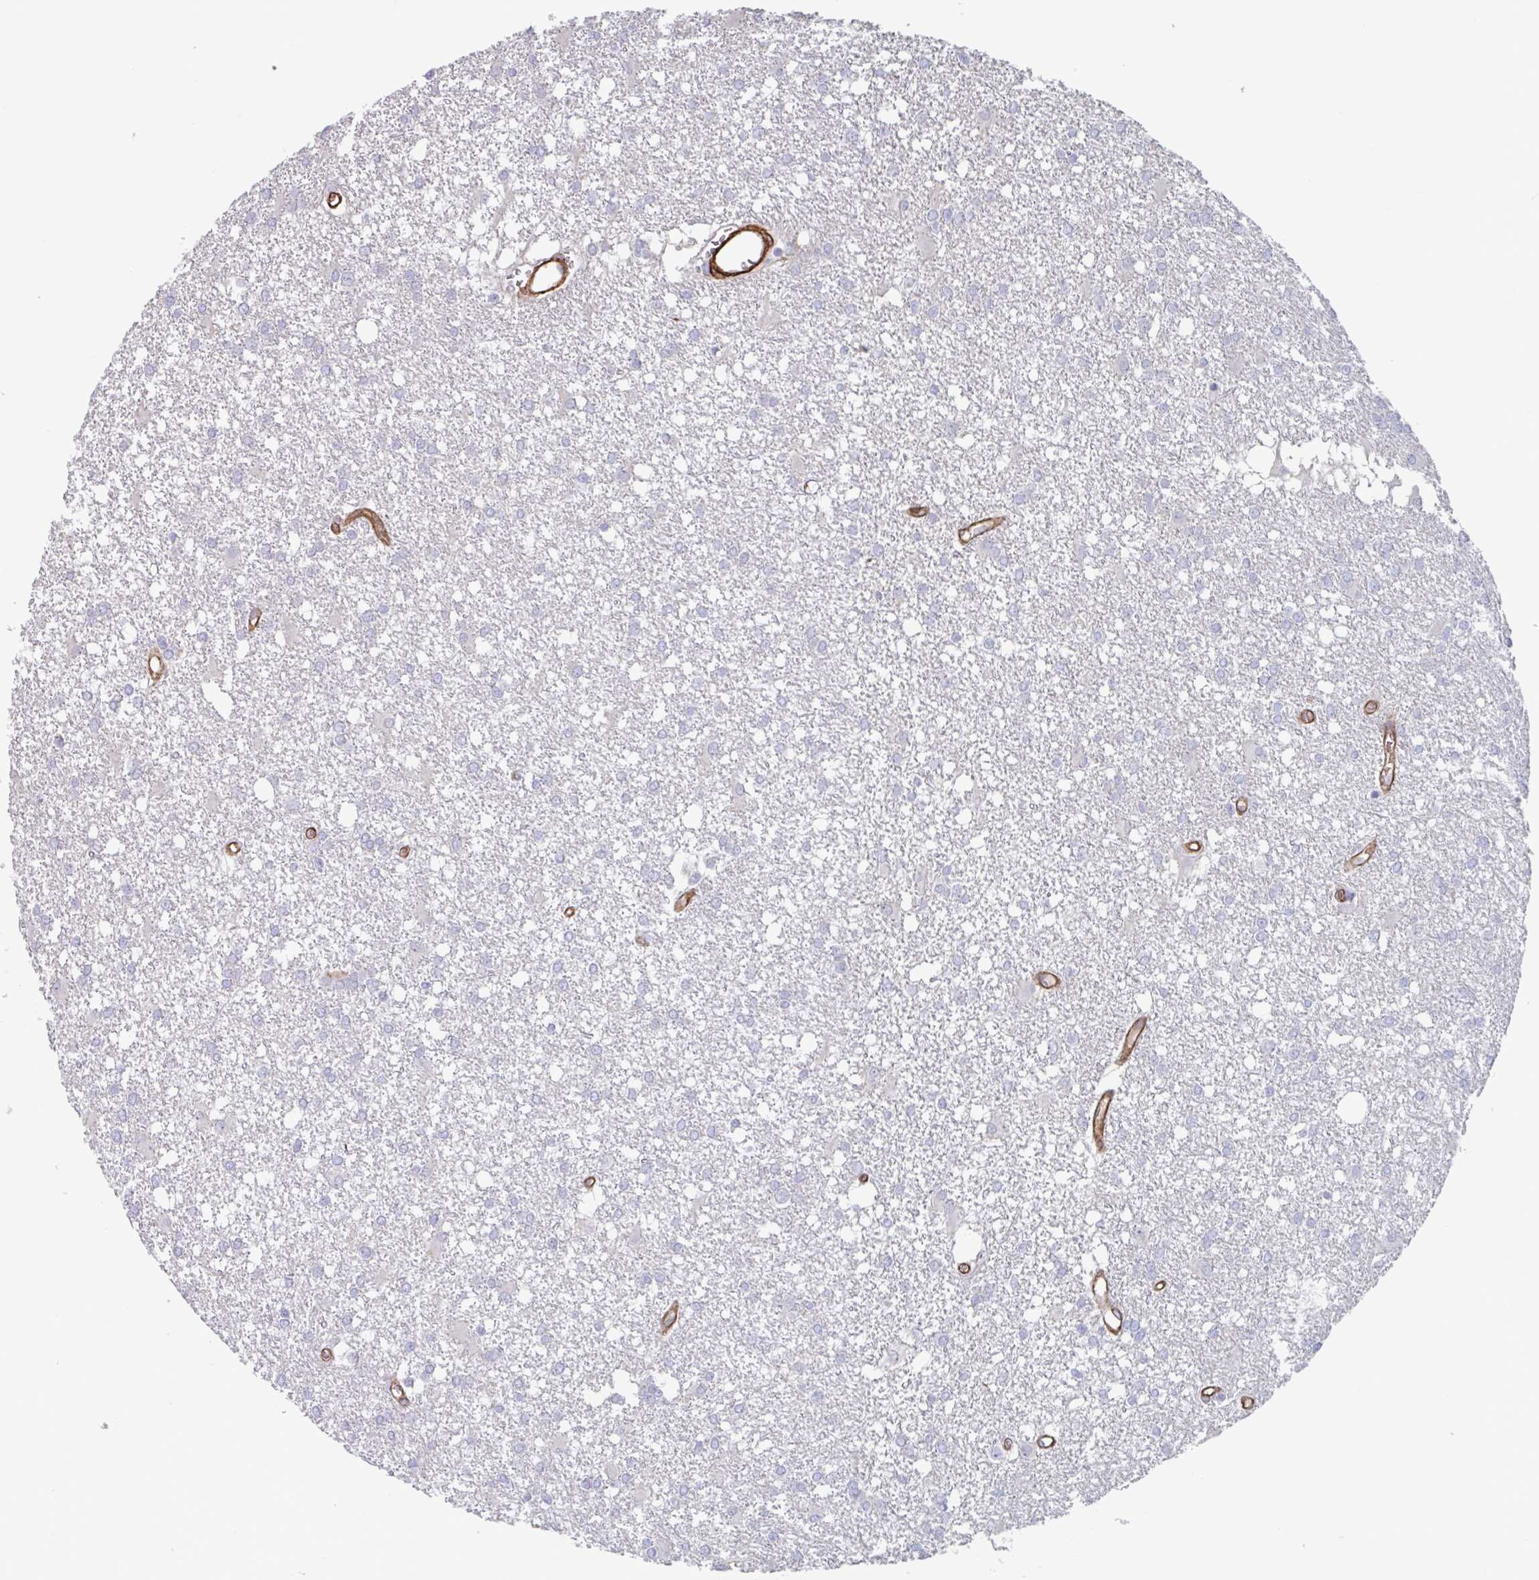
{"staining": {"intensity": "negative", "quantity": "none", "location": "none"}, "tissue": "glioma", "cell_type": "Tumor cells", "image_type": "cancer", "snomed": [{"axis": "morphology", "description": "Glioma, malignant, High grade"}, {"axis": "topography", "description": "Brain"}], "caption": "This is an IHC image of human glioma. There is no positivity in tumor cells.", "gene": "CITED4", "patient": {"sex": "male", "age": 48}}